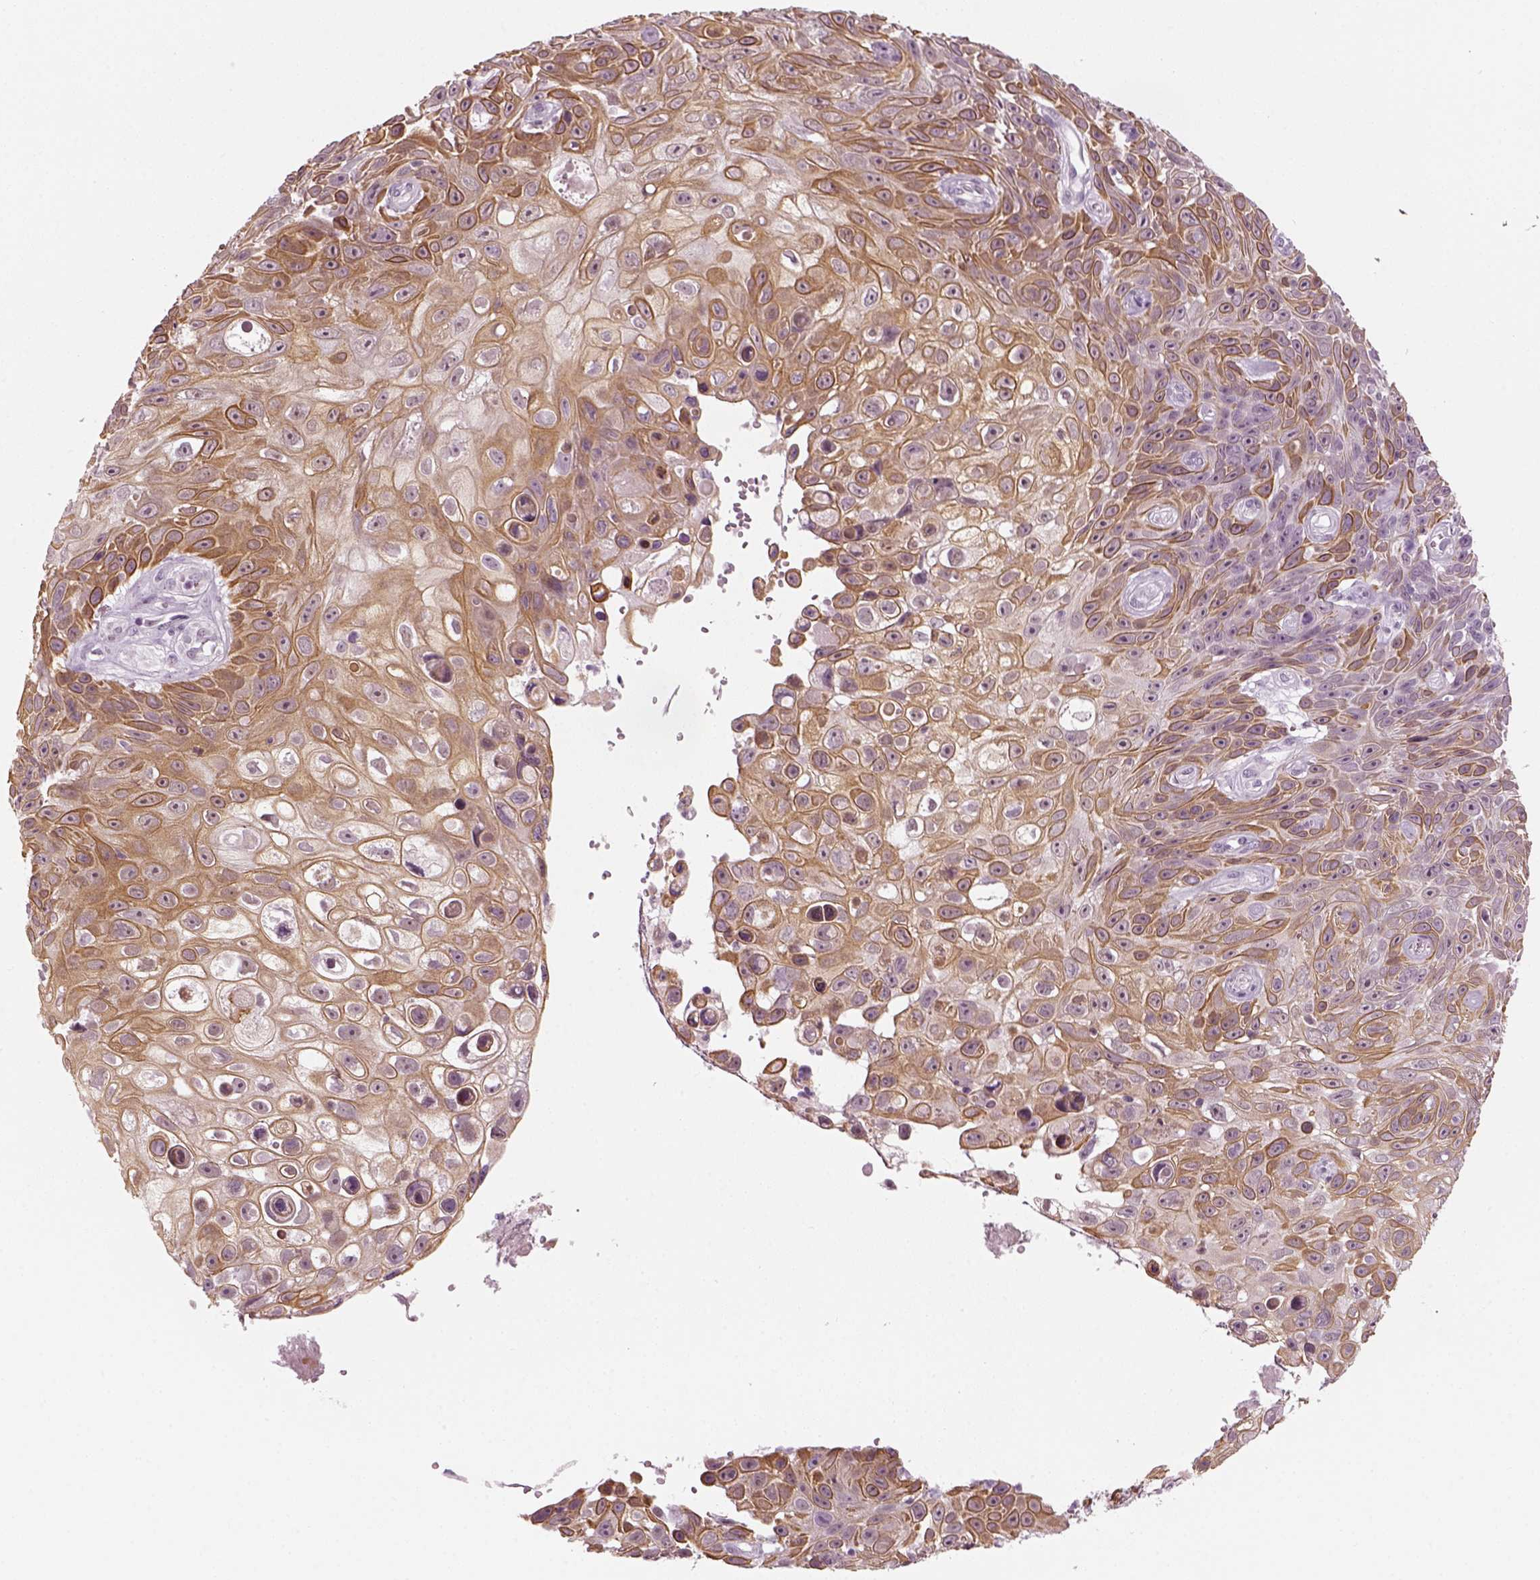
{"staining": {"intensity": "moderate", "quantity": "25%-75%", "location": "cytoplasmic/membranous"}, "tissue": "skin cancer", "cell_type": "Tumor cells", "image_type": "cancer", "snomed": [{"axis": "morphology", "description": "Squamous cell carcinoma, NOS"}, {"axis": "topography", "description": "Skin"}], "caption": "Immunohistochemical staining of human skin cancer (squamous cell carcinoma) exhibits medium levels of moderate cytoplasmic/membranous protein positivity in approximately 25%-75% of tumor cells.", "gene": "KRT75", "patient": {"sex": "male", "age": 82}}